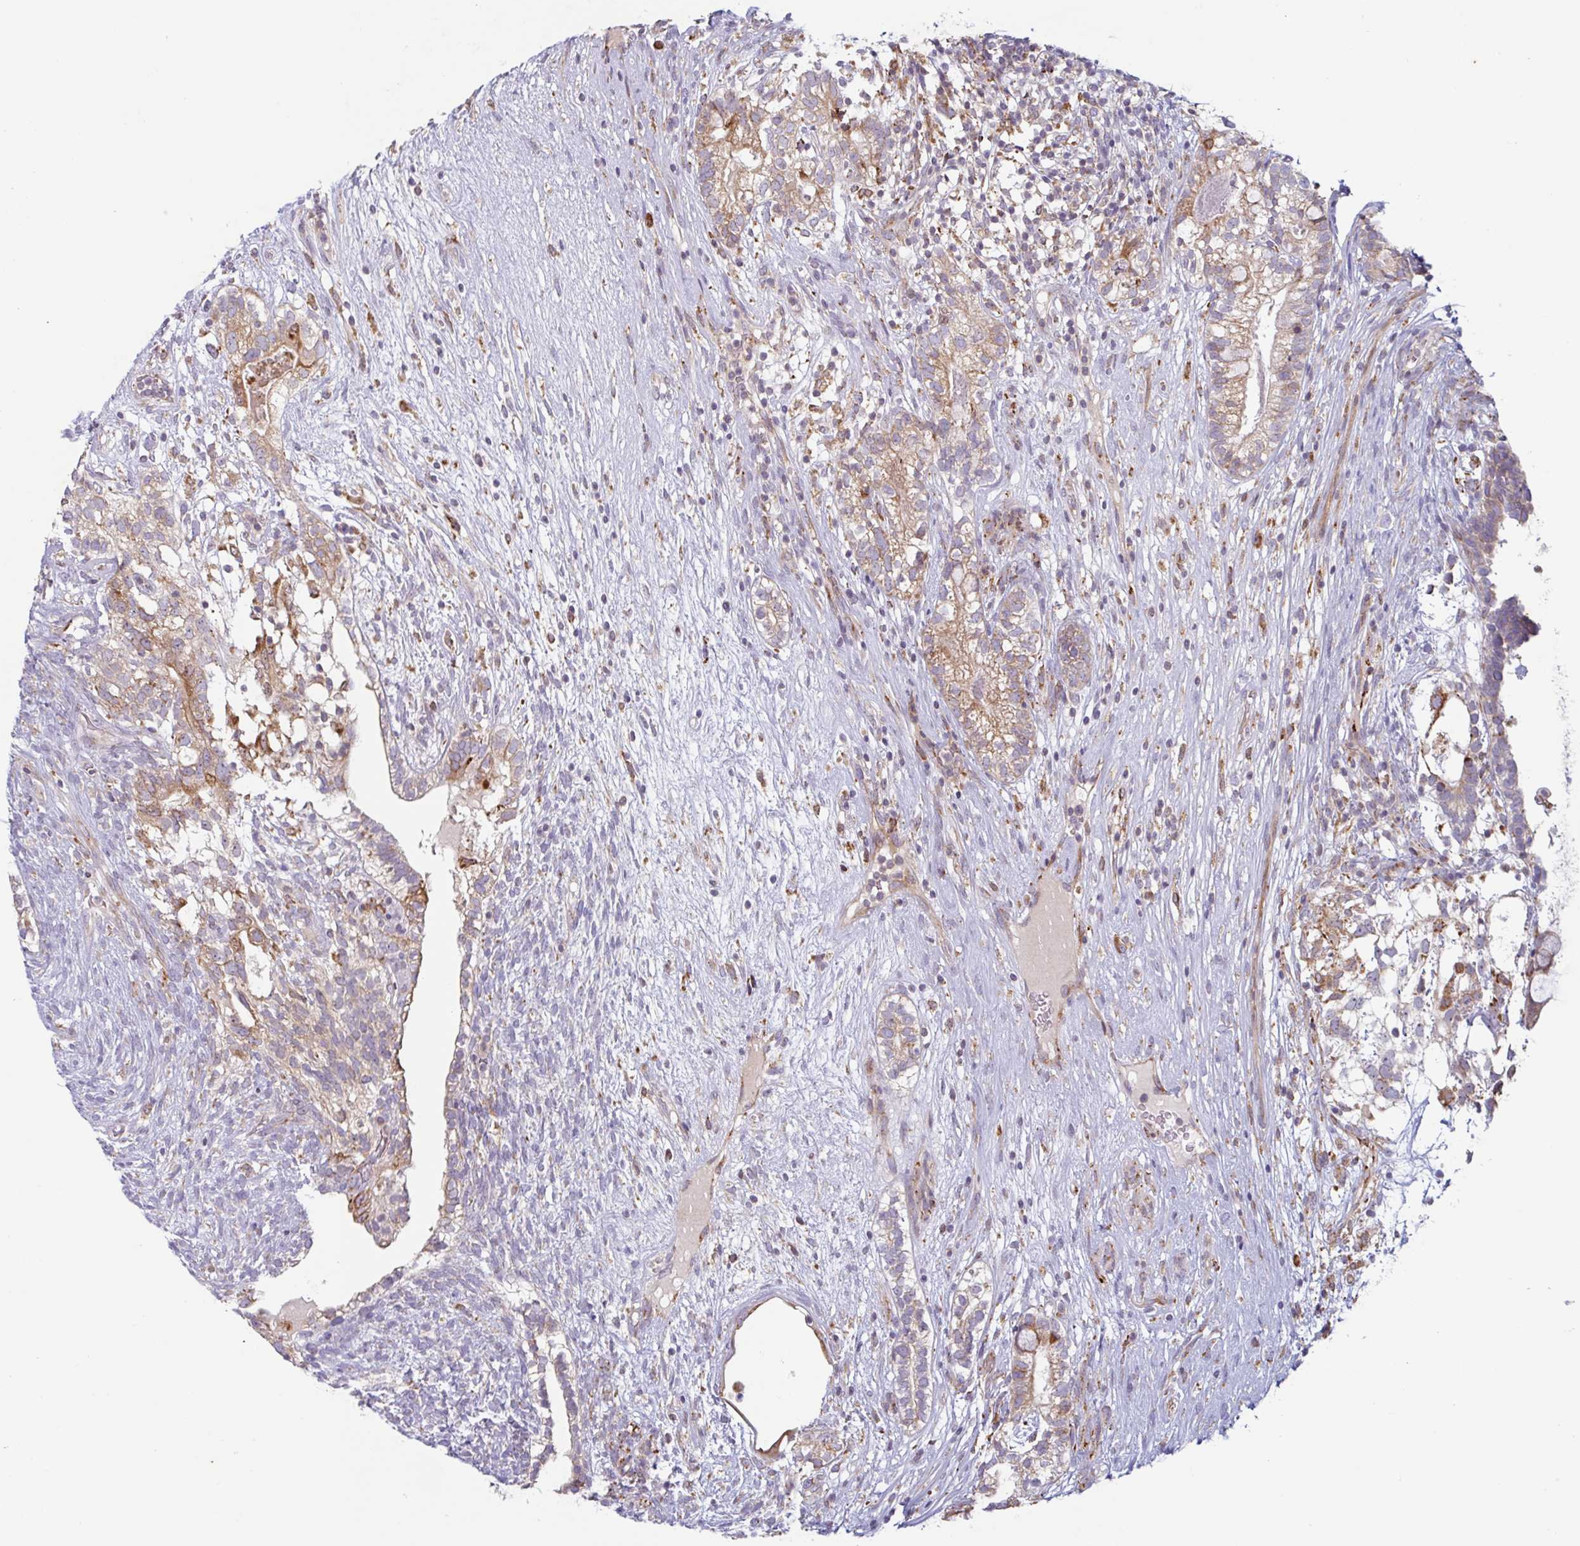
{"staining": {"intensity": "moderate", "quantity": "25%-75%", "location": "cytoplasmic/membranous"}, "tissue": "testis cancer", "cell_type": "Tumor cells", "image_type": "cancer", "snomed": [{"axis": "morphology", "description": "Seminoma, NOS"}, {"axis": "morphology", "description": "Carcinoma, Embryonal, NOS"}, {"axis": "topography", "description": "Testis"}], "caption": "This is a histology image of immunohistochemistry staining of testis cancer (seminoma), which shows moderate expression in the cytoplasmic/membranous of tumor cells.", "gene": "RIT1", "patient": {"sex": "male", "age": 41}}